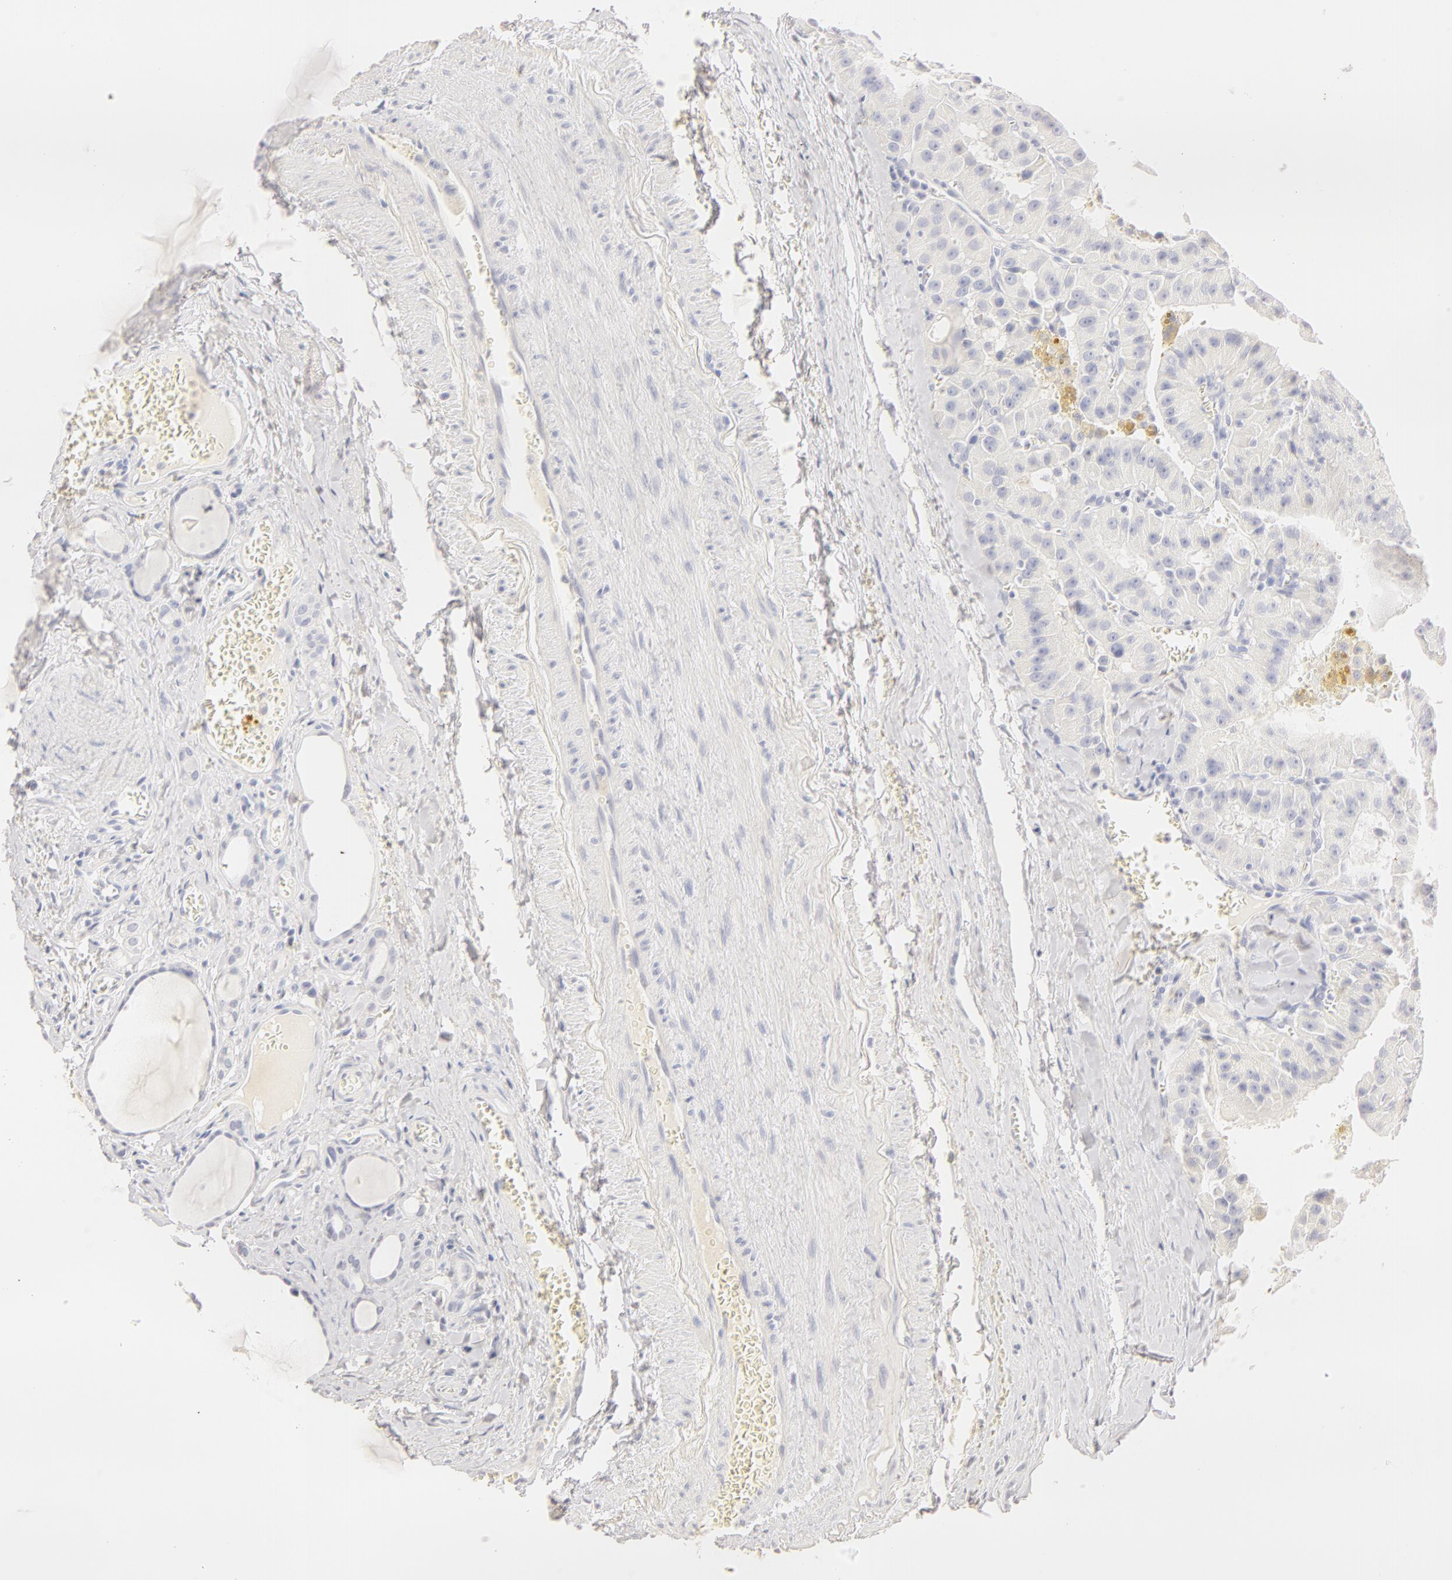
{"staining": {"intensity": "negative", "quantity": "none", "location": "none"}, "tissue": "thyroid cancer", "cell_type": "Tumor cells", "image_type": "cancer", "snomed": [{"axis": "morphology", "description": "Carcinoma, NOS"}, {"axis": "topography", "description": "Thyroid gland"}], "caption": "The image exhibits no staining of tumor cells in carcinoma (thyroid). (DAB (3,3'-diaminobenzidine) immunohistochemistry visualized using brightfield microscopy, high magnification).", "gene": "LGALS7B", "patient": {"sex": "male", "age": 76}}